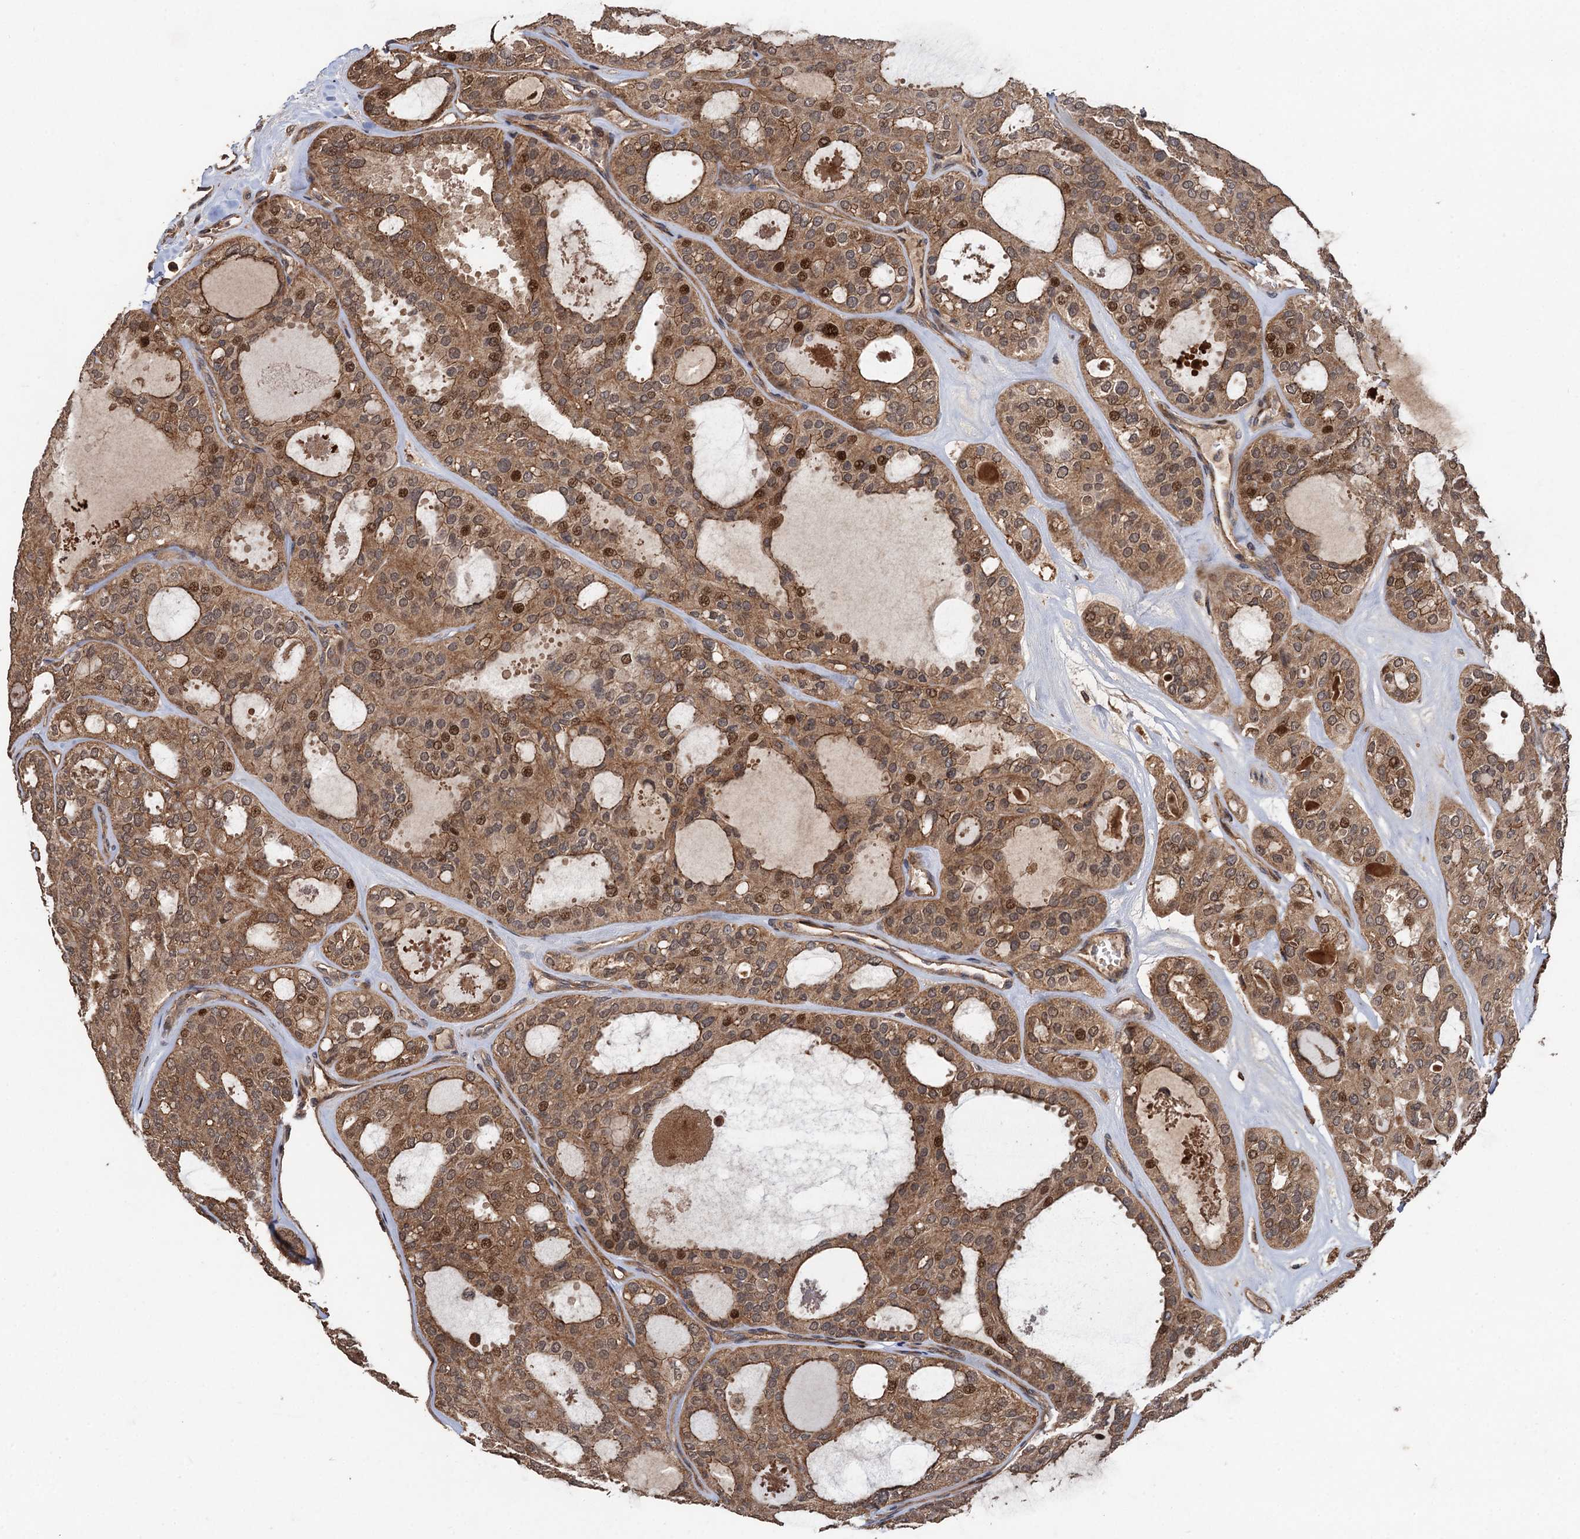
{"staining": {"intensity": "moderate", "quantity": ">75%", "location": "cytoplasmic/membranous,nuclear"}, "tissue": "thyroid cancer", "cell_type": "Tumor cells", "image_type": "cancer", "snomed": [{"axis": "morphology", "description": "Follicular adenoma carcinoma, NOS"}, {"axis": "topography", "description": "Thyroid gland"}], "caption": "Protein staining of thyroid cancer tissue reveals moderate cytoplasmic/membranous and nuclear positivity in approximately >75% of tumor cells. The staining is performed using DAB brown chromogen to label protein expression. The nuclei are counter-stained blue using hematoxylin.", "gene": "TMEM39B", "patient": {"sex": "male", "age": 75}}